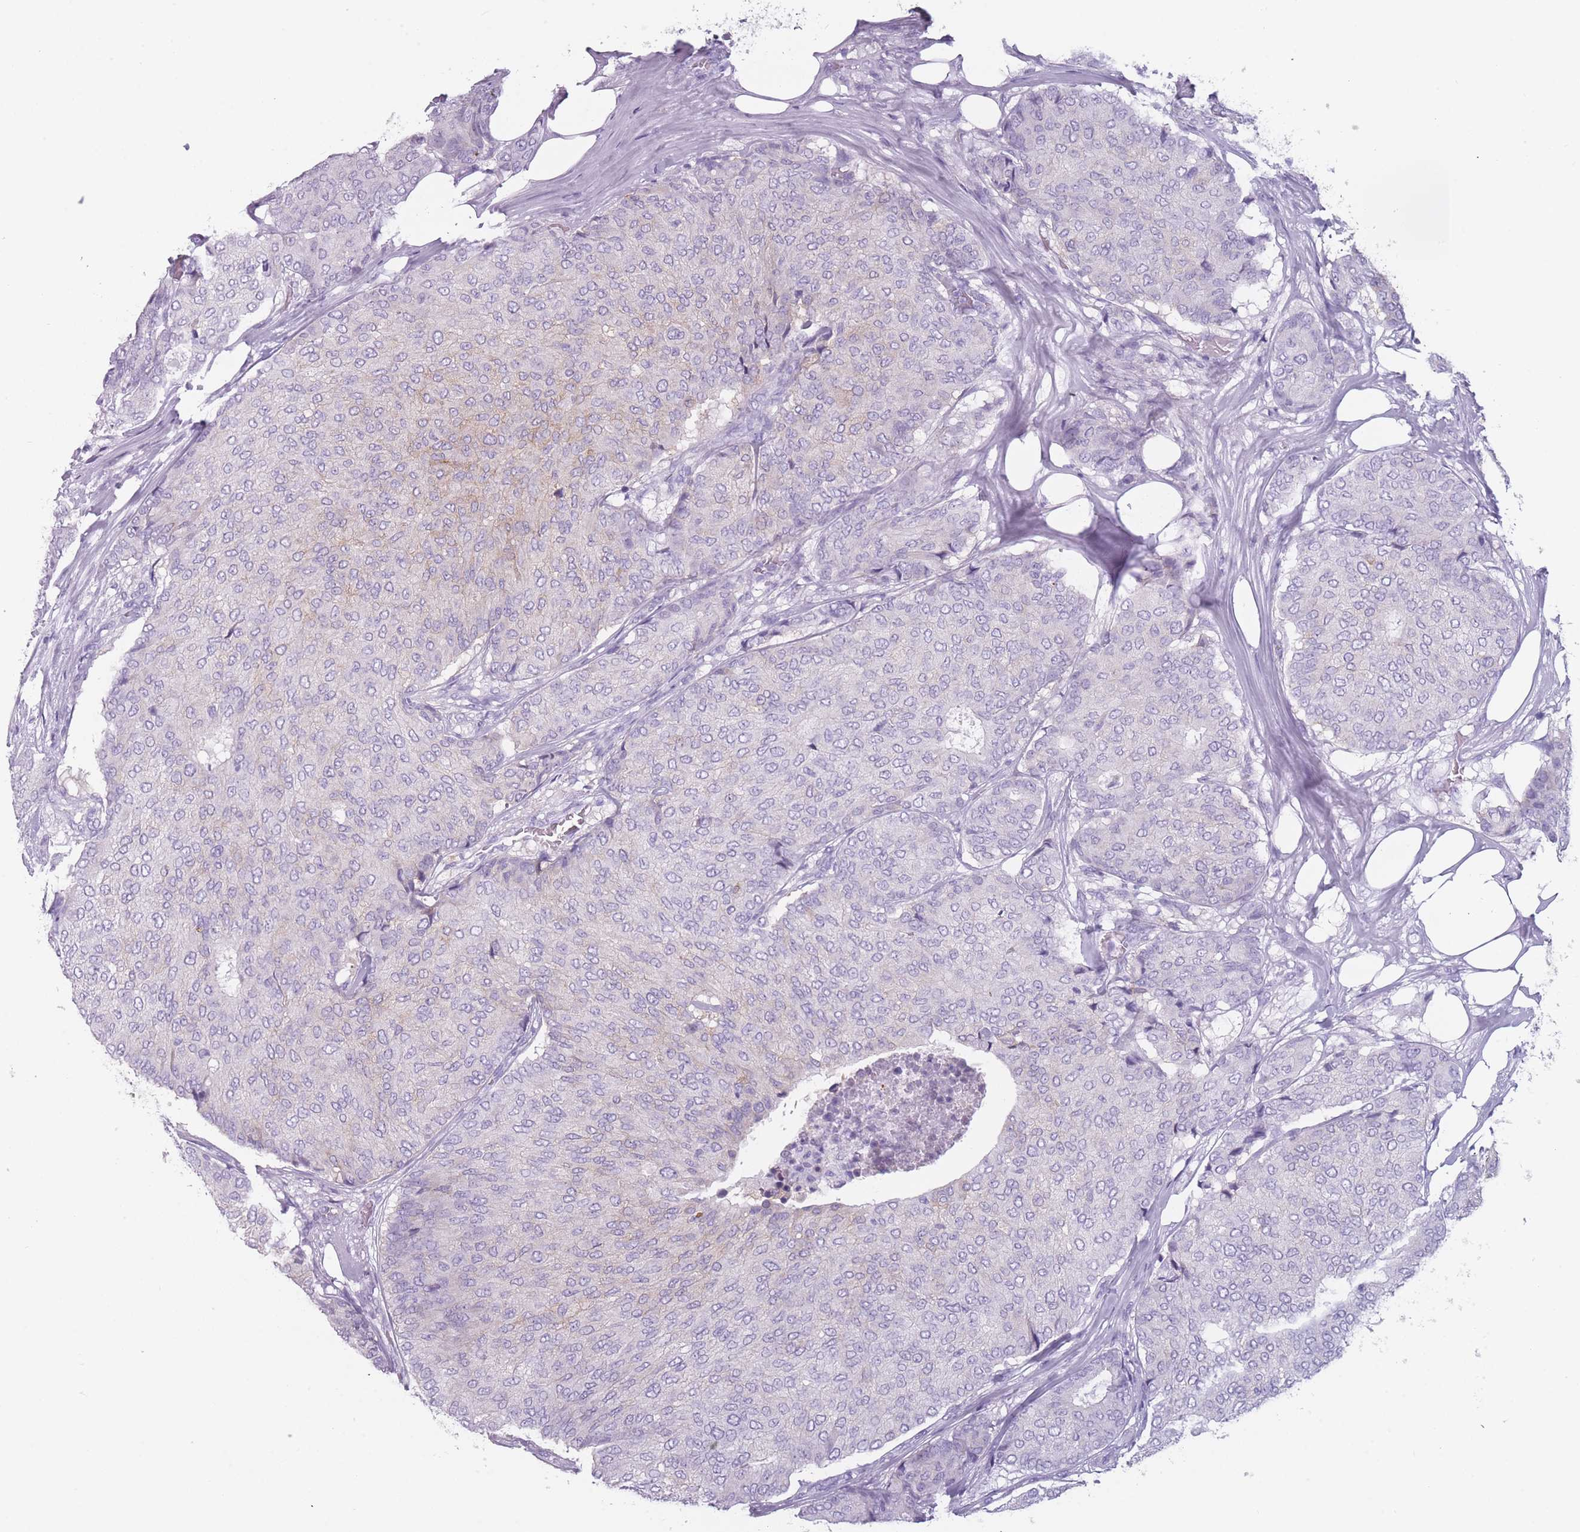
{"staining": {"intensity": "negative", "quantity": "none", "location": "none"}, "tissue": "breast cancer", "cell_type": "Tumor cells", "image_type": "cancer", "snomed": [{"axis": "morphology", "description": "Duct carcinoma"}, {"axis": "topography", "description": "Breast"}], "caption": "The immunohistochemistry (IHC) image has no significant positivity in tumor cells of breast intraductal carcinoma tissue. (Stains: DAB immunohistochemistry (IHC) with hematoxylin counter stain, Microscopy: brightfield microscopy at high magnification).", "gene": "PPFIA3", "patient": {"sex": "female", "age": 75}}